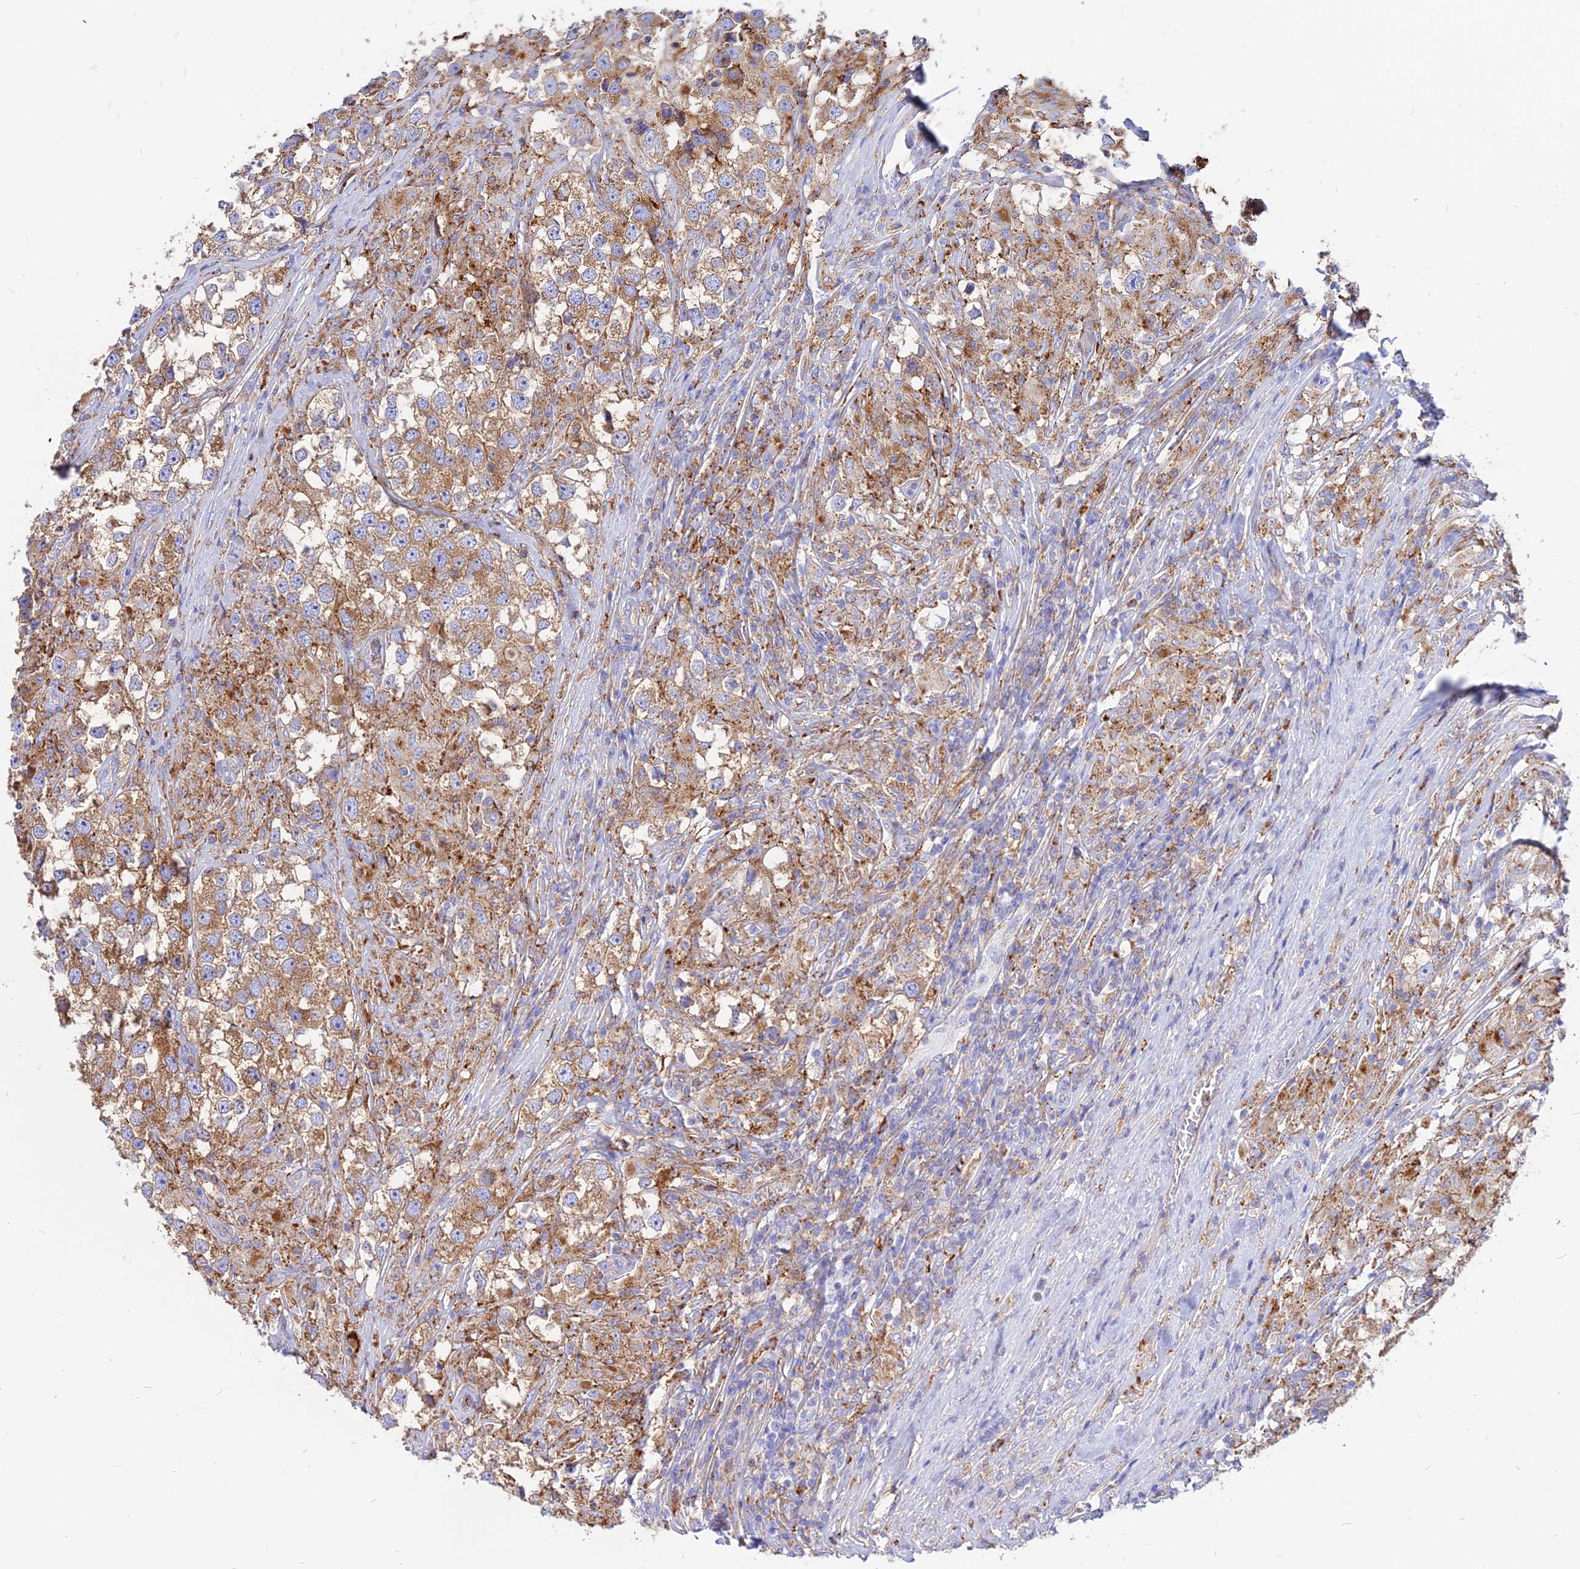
{"staining": {"intensity": "moderate", "quantity": ">75%", "location": "cytoplasmic/membranous"}, "tissue": "testis cancer", "cell_type": "Tumor cells", "image_type": "cancer", "snomed": [{"axis": "morphology", "description": "Seminoma, NOS"}, {"axis": "topography", "description": "Testis"}], "caption": "Protein analysis of testis seminoma tissue reveals moderate cytoplasmic/membranous expression in about >75% of tumor cells.", "gene": "AGTRAP", "patient": {"sex": "male", "age": 46}}